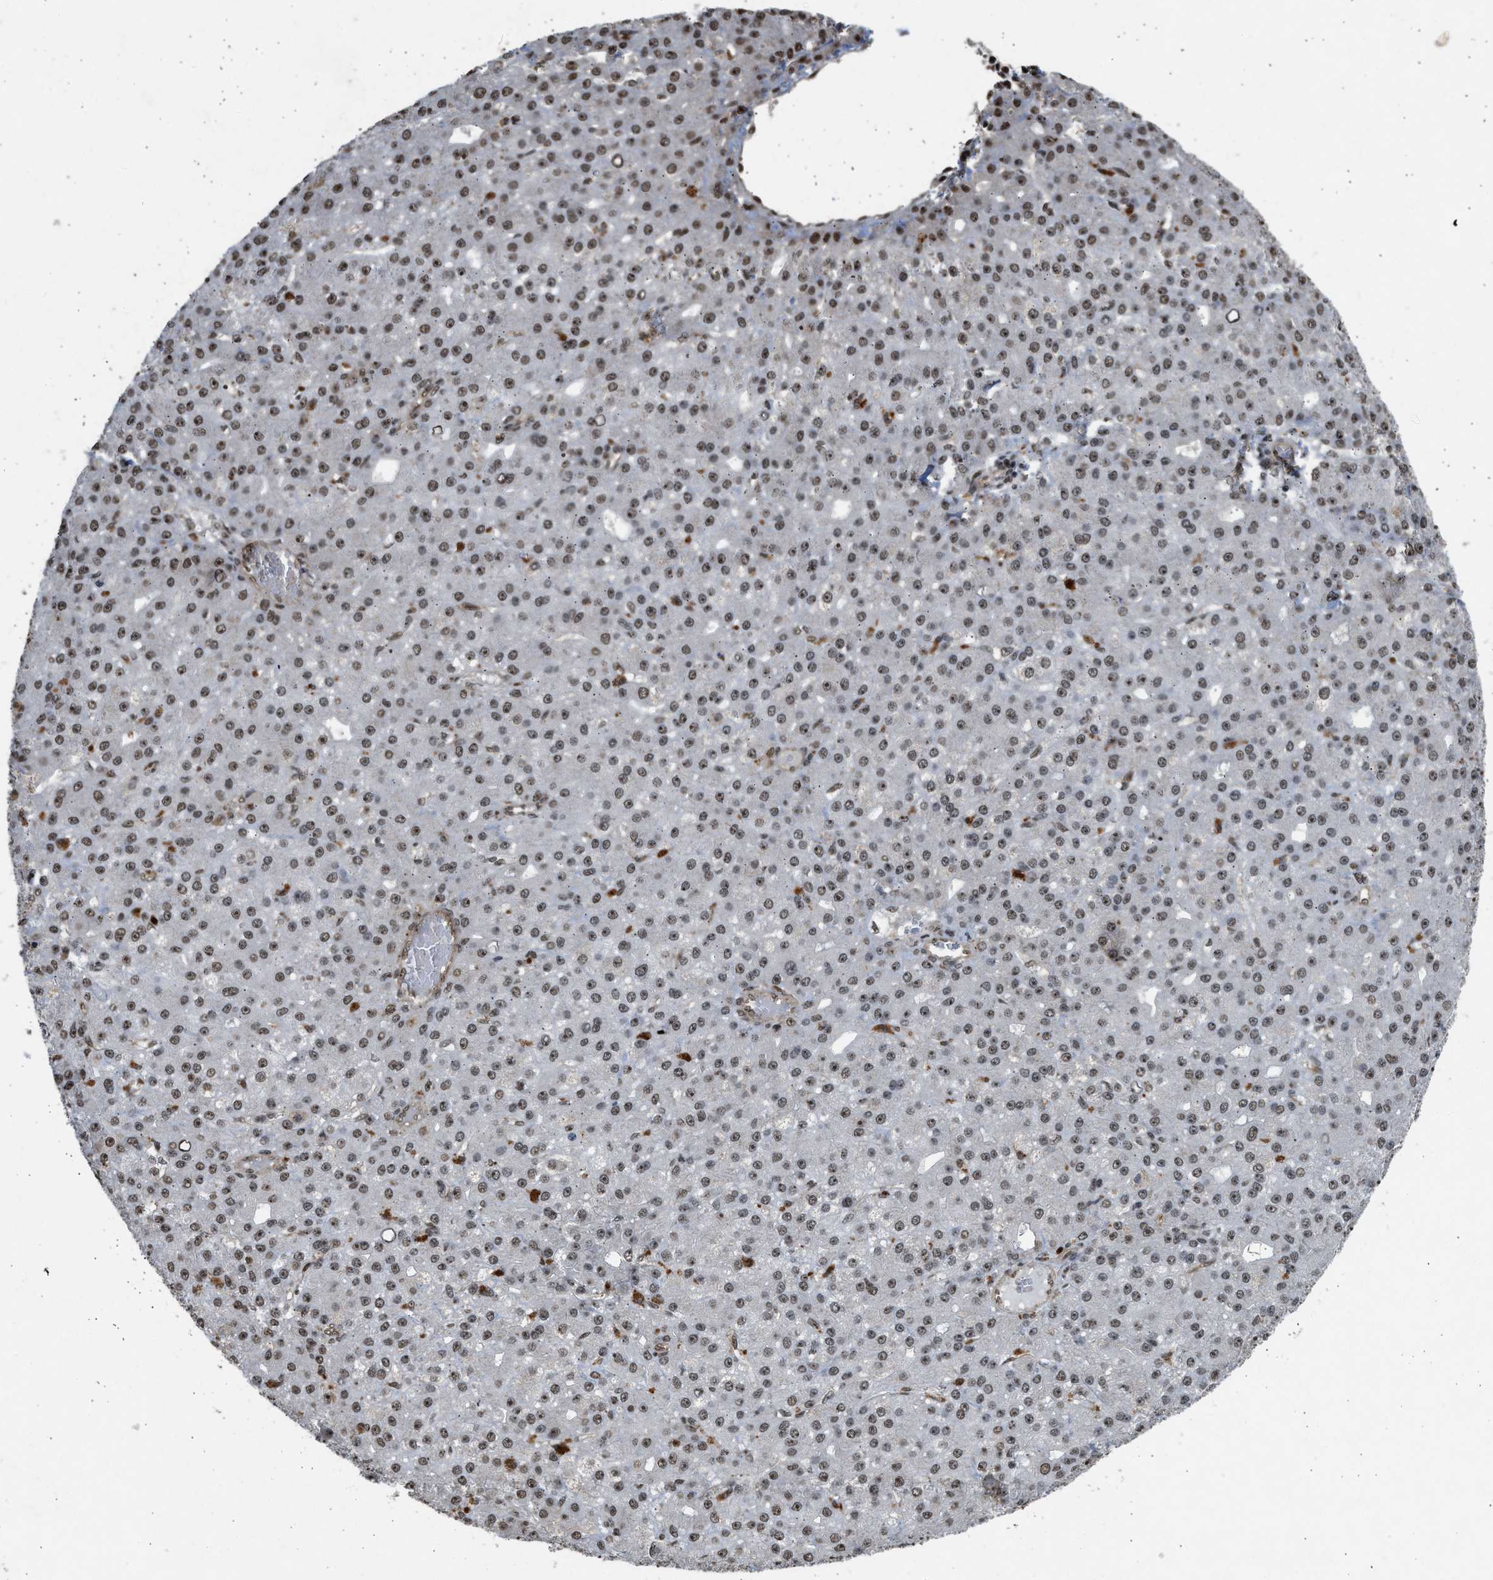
{"staining": {"intensity": "moderate", "quantity": ">75%", "location": "nuclear"}, "tissue": "liver cancer", "cell_type": "Tumor cells", "image_type": "cancer", "snomed": [{"axis": "morphology", "description": "Carcinoma, Hepatocellular, NOS"}, {"axis": "topography", "description": "Liver"}], "caption": "Human hepatocellular carcinoma (liver) stained with a protein marker shows moderate staining in tumor cells.", "gene": "TFDP2", "patient": {"sex": "male", "age": 67}}